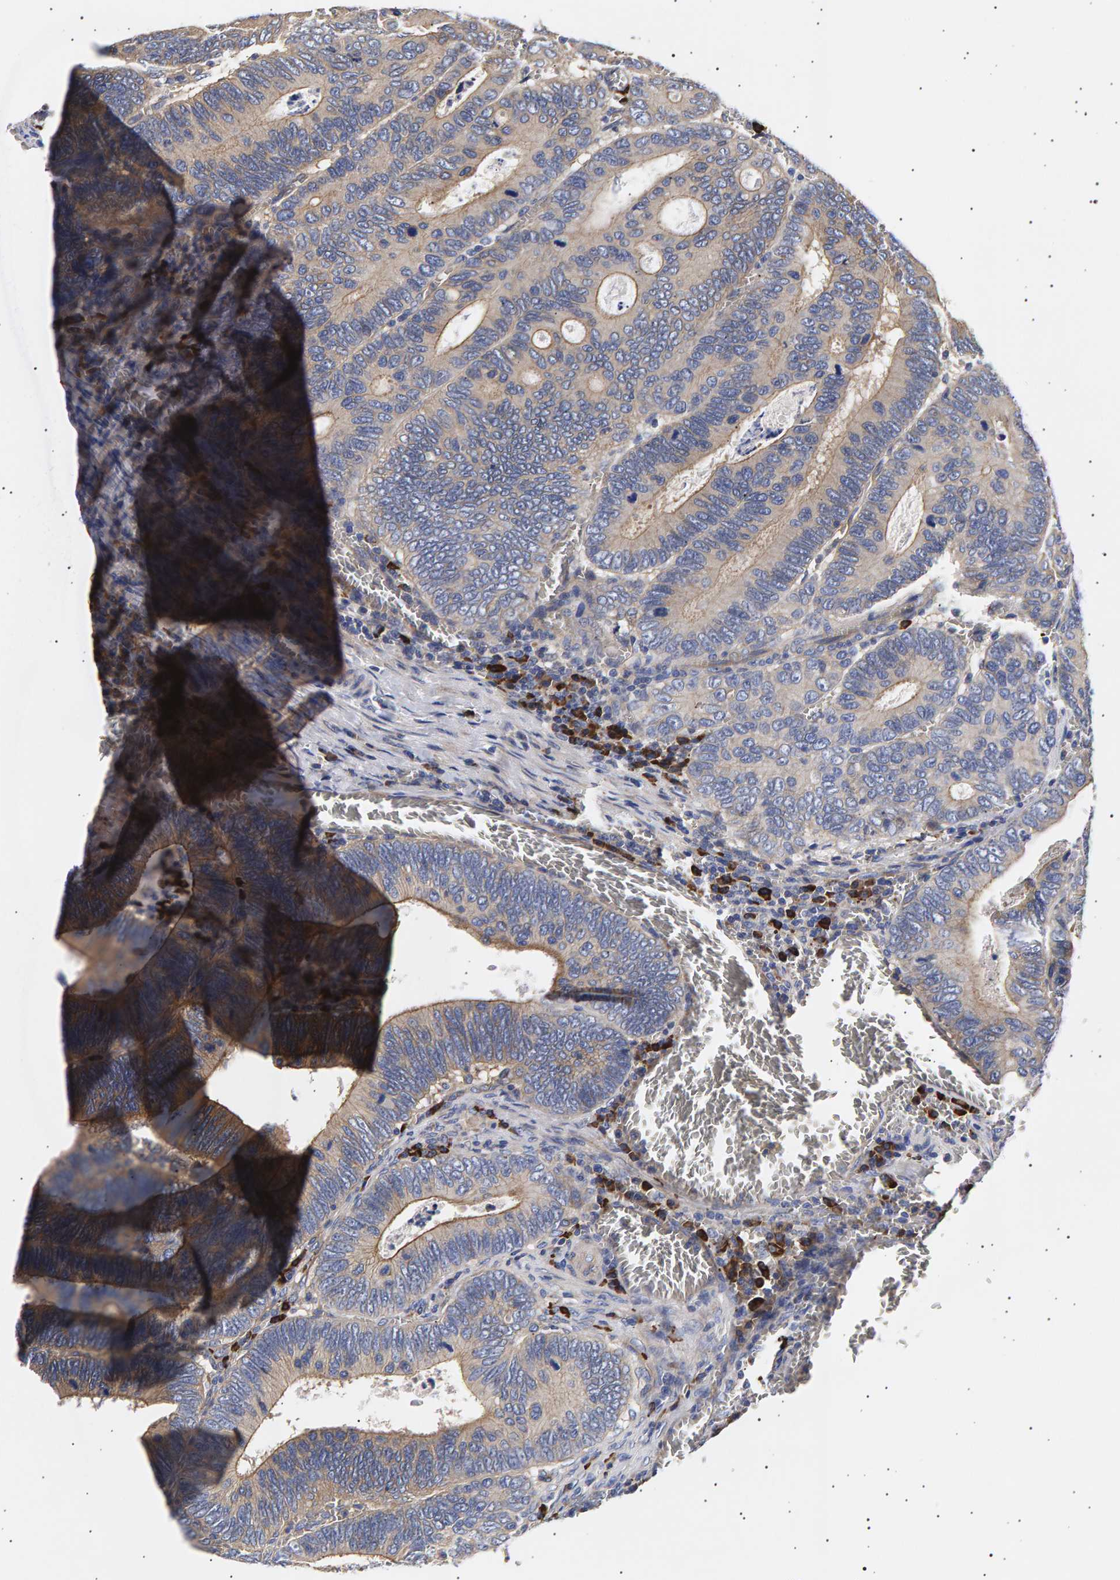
{"staining": {"intensity": "weak", "quantity": ">75%", "location": "cytoplasmic/membranous"}, "tissue": "colorectal cancer", "cell_type": "Tumor cells", "image_type": "cancer", "snomed": [{"axis": "morphology", "description": "Inflammation, NOS"}, {"axis": "morphology", "description": "Adenocarcinoma, NOS"}, {"axis": "topography", "description": "Colon"}], "caption": "The micrograph demonstrates immunohistochemical staining of colorectal cancer (adenocarcinoma). There is weak cytoplasmic/membranous expression is seen in about >75% of tumor cells.", "gene": "ANKRD40", "patient": {"sex": "male", "age": 72}}